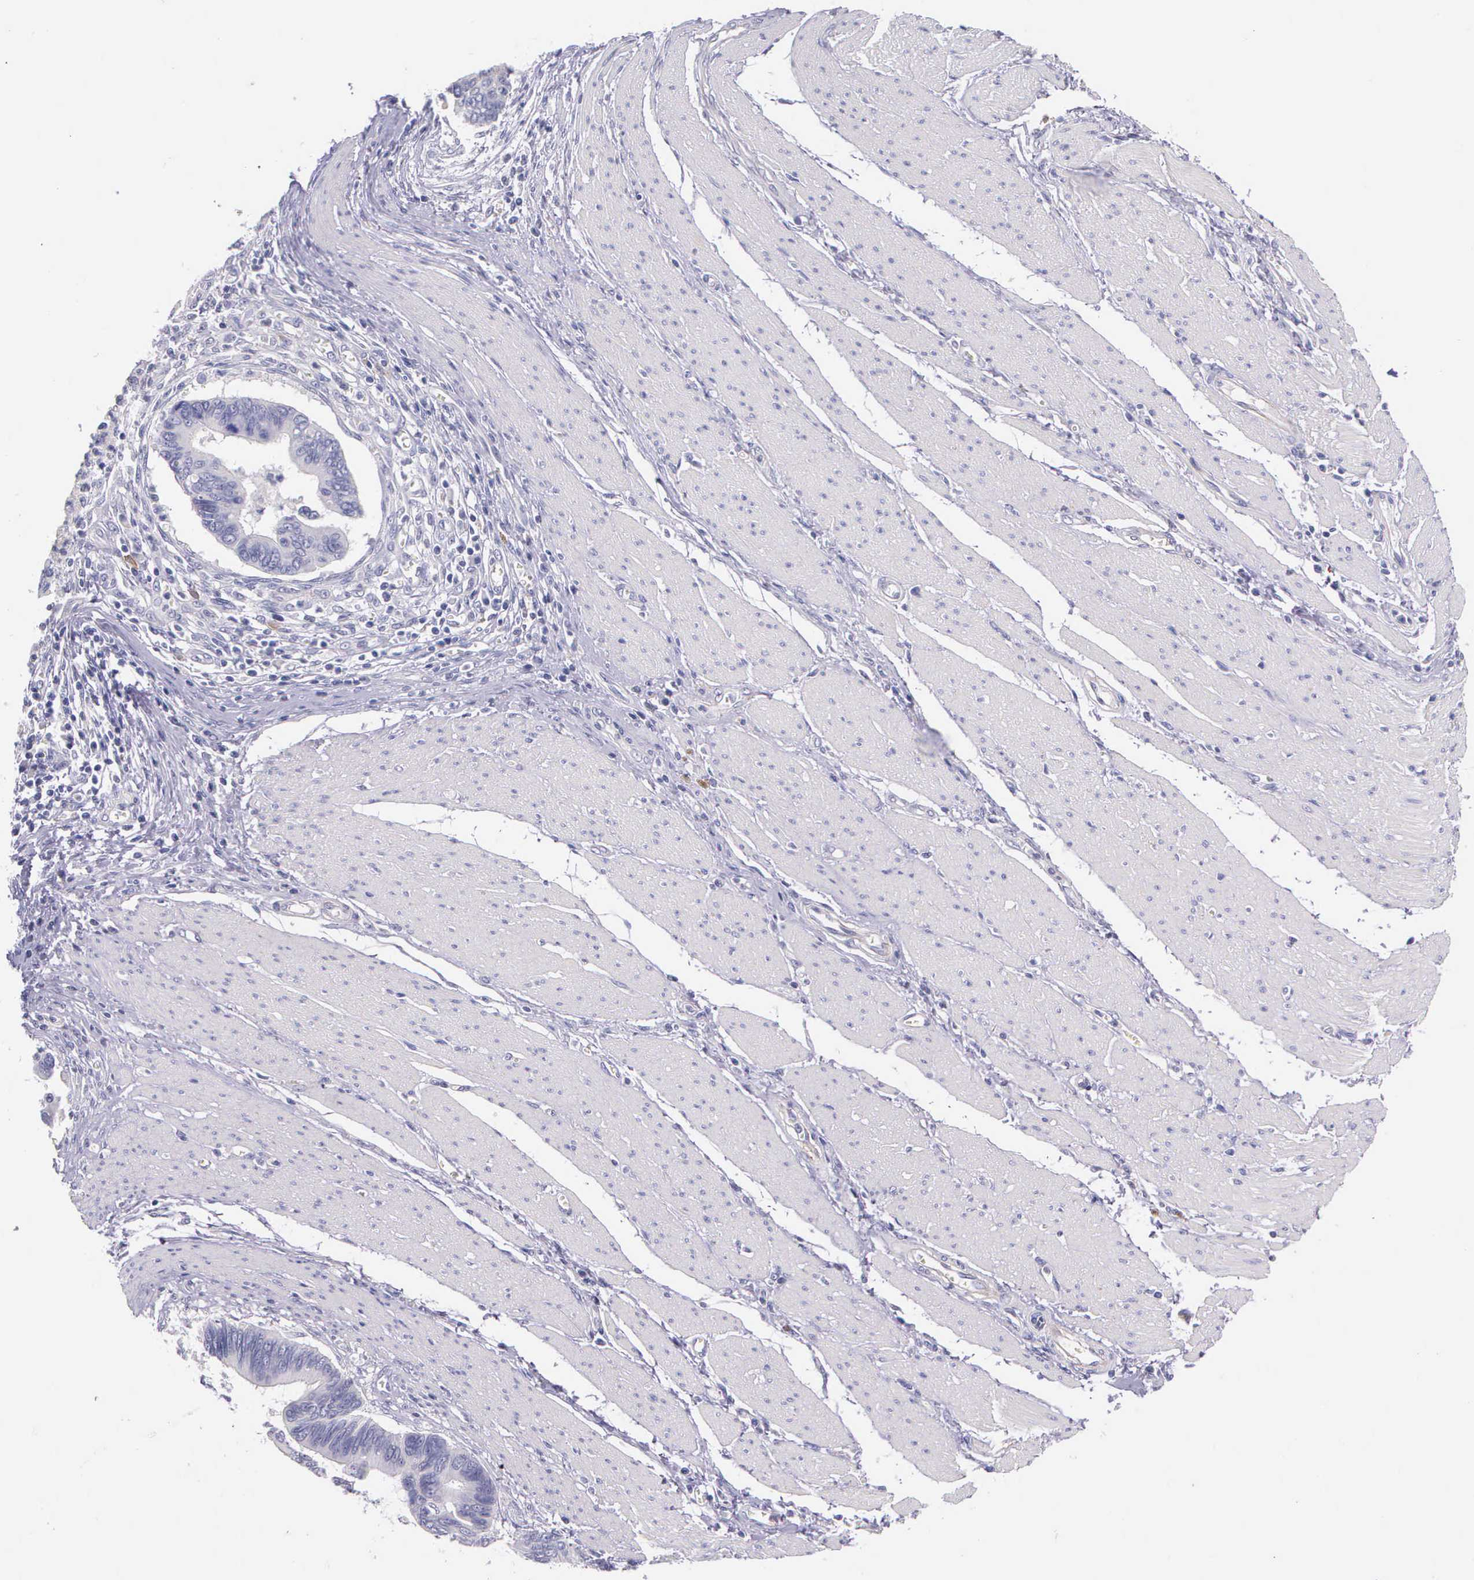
{"staining": {"intensity": "negative", "quantity": "none", "location": "none"}, "tissue": "pancreatic cancer", "cell_type": "Tumor cells", "image_type": "cancer", "snomed": [{"axis": "morphology", "description": "Adenocarcinoma, NOS"}, {"axis": "topography", "description": "Pancreas"}], "caption": "There is no significant expression in tumor cells of pancreatic cancer (adenocarcinoma).", "gene": "THSD7A", "patient": {"sex": "female", "age": 70}}